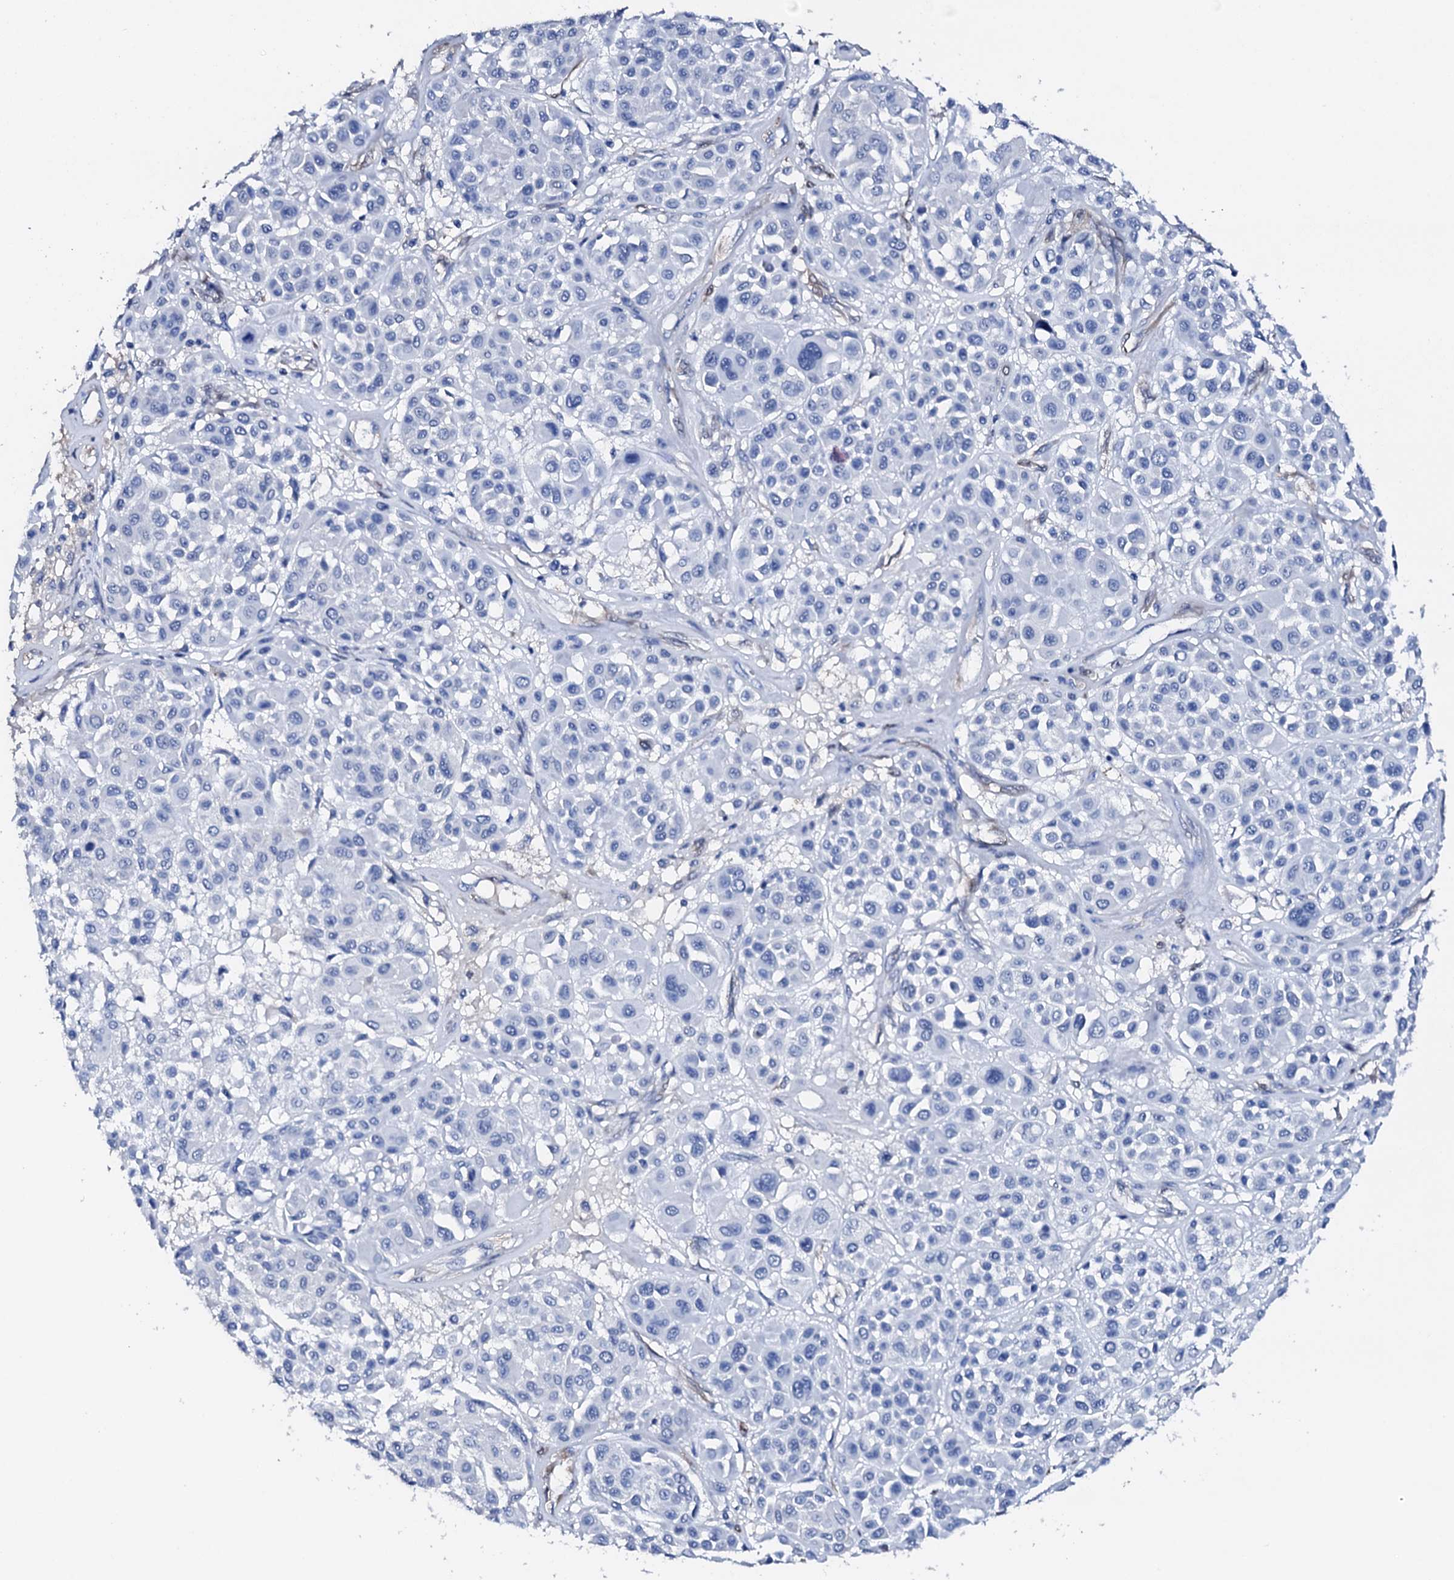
{"staining": {"intensity": "negative", "quantity": "none", "location": "none"}, "tissue": "melanoma", "cell_type": "Tumor cells", "image_type": "cancer", "snomed": [{"axis": "morphology", "description": "Malignant melanoma, Metastatic site"}, {"axis": "topography", "description": "Soft tissue"}], "caption": "The photomicrograph displays no staining of tumor cells in malignant melanoma (metastatic site). Nuclei are stained in blue.", "gene": "NRIP2", "patient": {"sex": "male", "age": 41}}